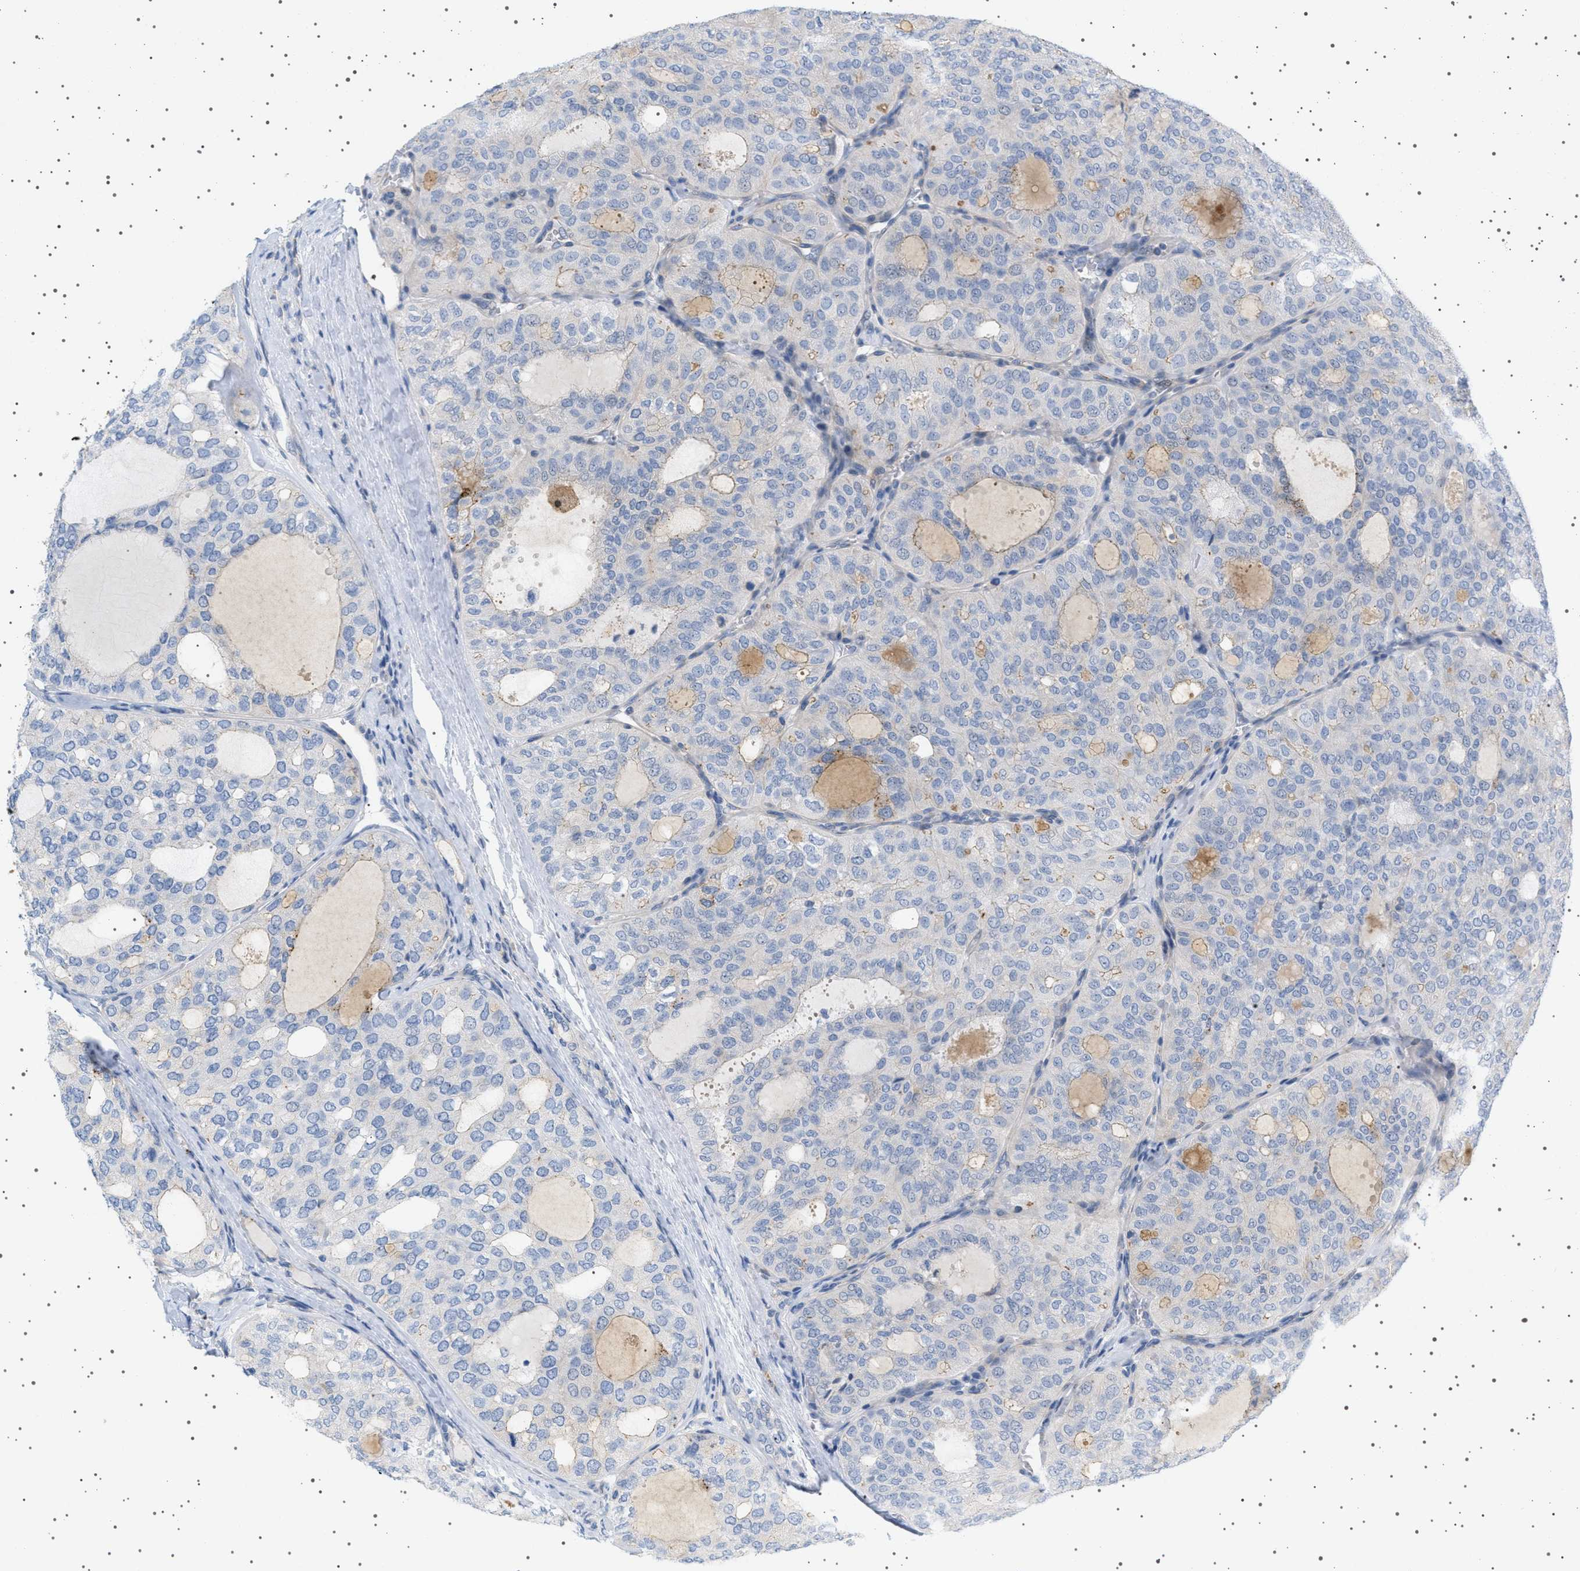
{"staining": {"intensity": "negative", "quantity": "none", "location": "none"}, "tissue": "thyroid cancer", "cell_type": "Tumor cells", "image_type": "cancer", "snomed": [{"axis": "morphology", "description": "Follicular adenoma carcinoma, NOS"}, {"axis": "topography", "description": "Thyroid gland"}], "caption": "IHC histopathology image of human thyroid follicular adenoma carcinoma stained for a protein (brown), which reveals no positivity in tumor cells.", "gene": "ADCY10", "patient": {"sex": "male", "age": 75}}